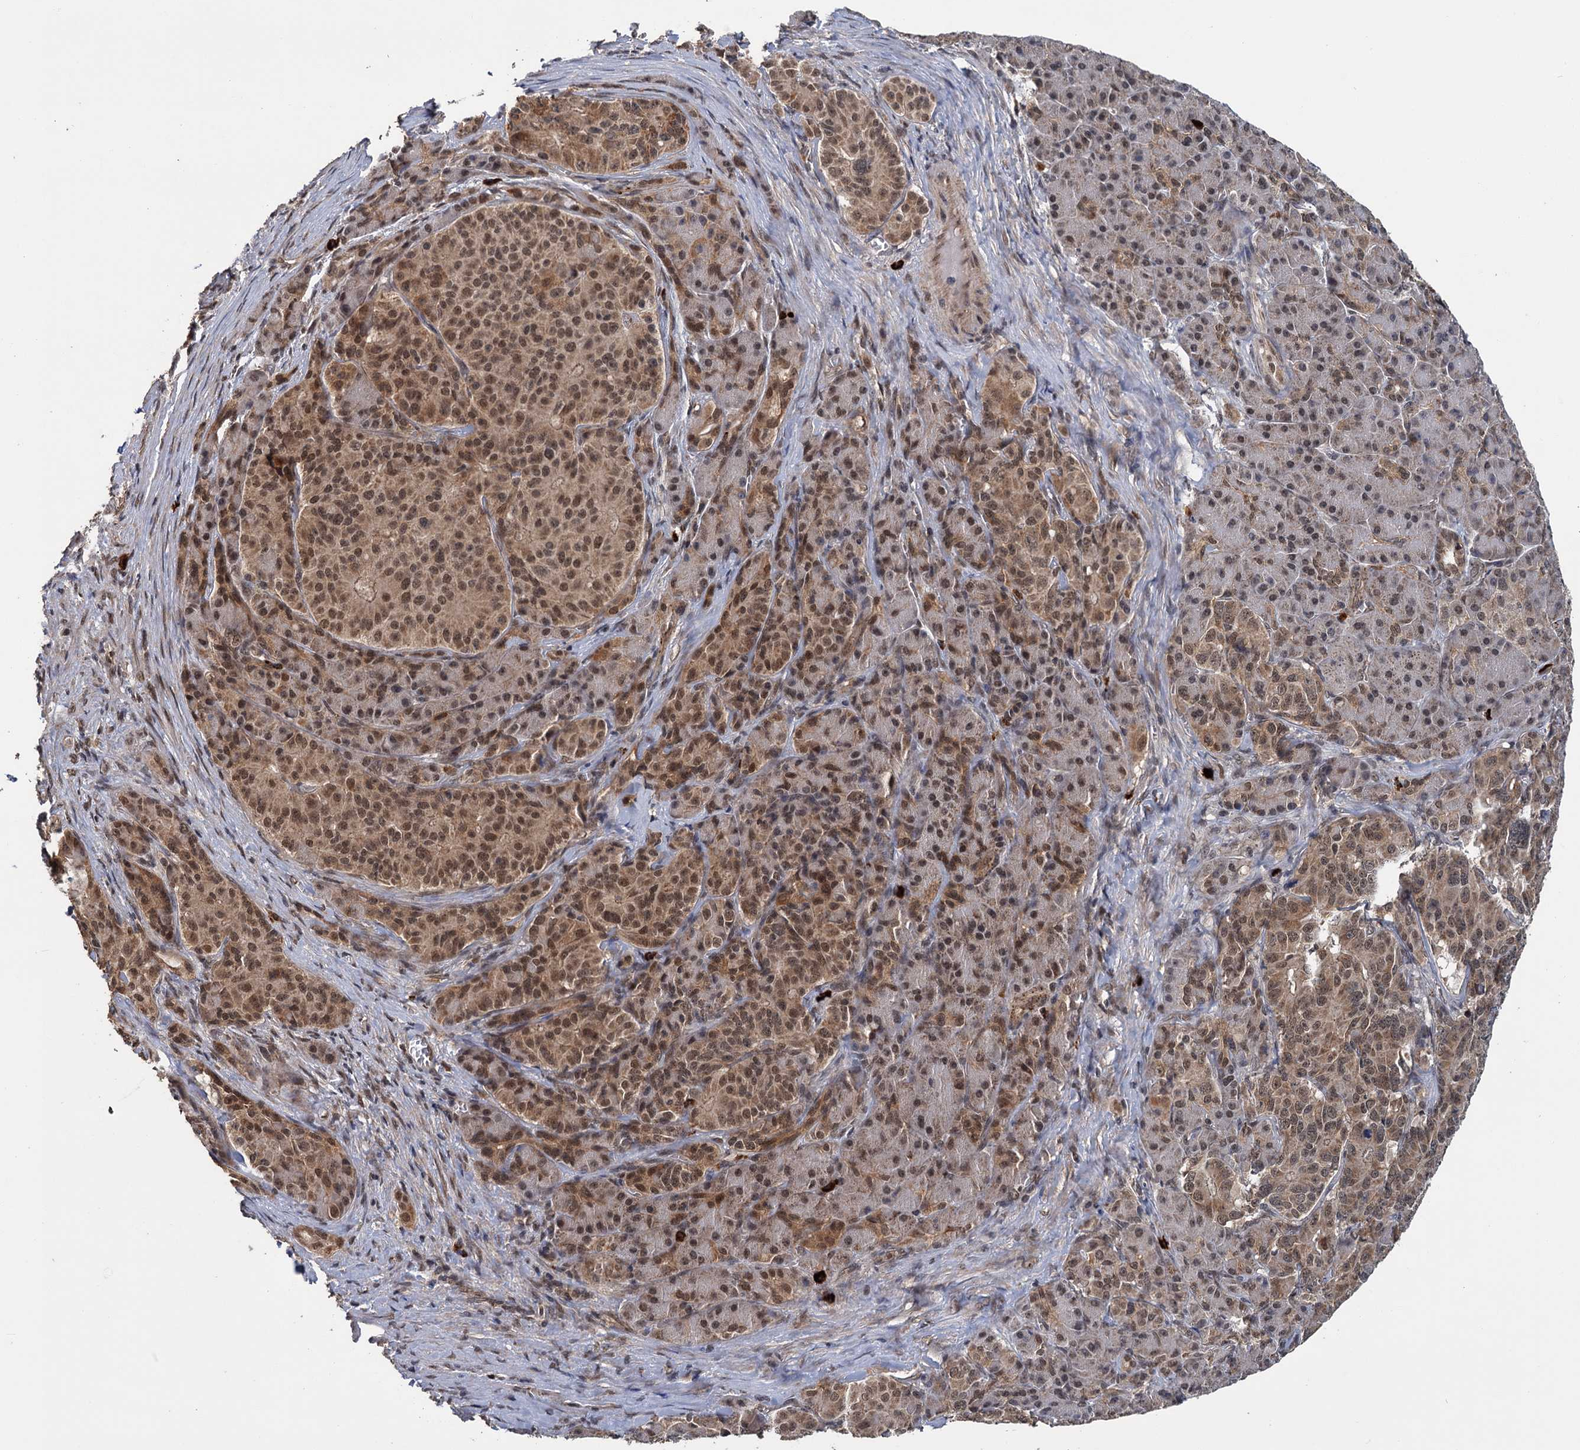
{"staining": {"intensity": "moderate", "quantity": ">75%", "location": "cytoplasmic/membranous,nuclear"}, "tissue": "pancreatic cancer", "cell_type": "Tumor cells", "image_type": "cancer", "snomed": [{"axis": "morphology", "description": "Adenocarcinoma, NOS"}, {"axis": "topography", "description": "Pancreas"}], "caption": "Human pancreatic cancer stained with a protein marker reveals moderate staining in tumor cells.", "gene": "KANSL2", "patient": {"sex": "female", "age": 74}}